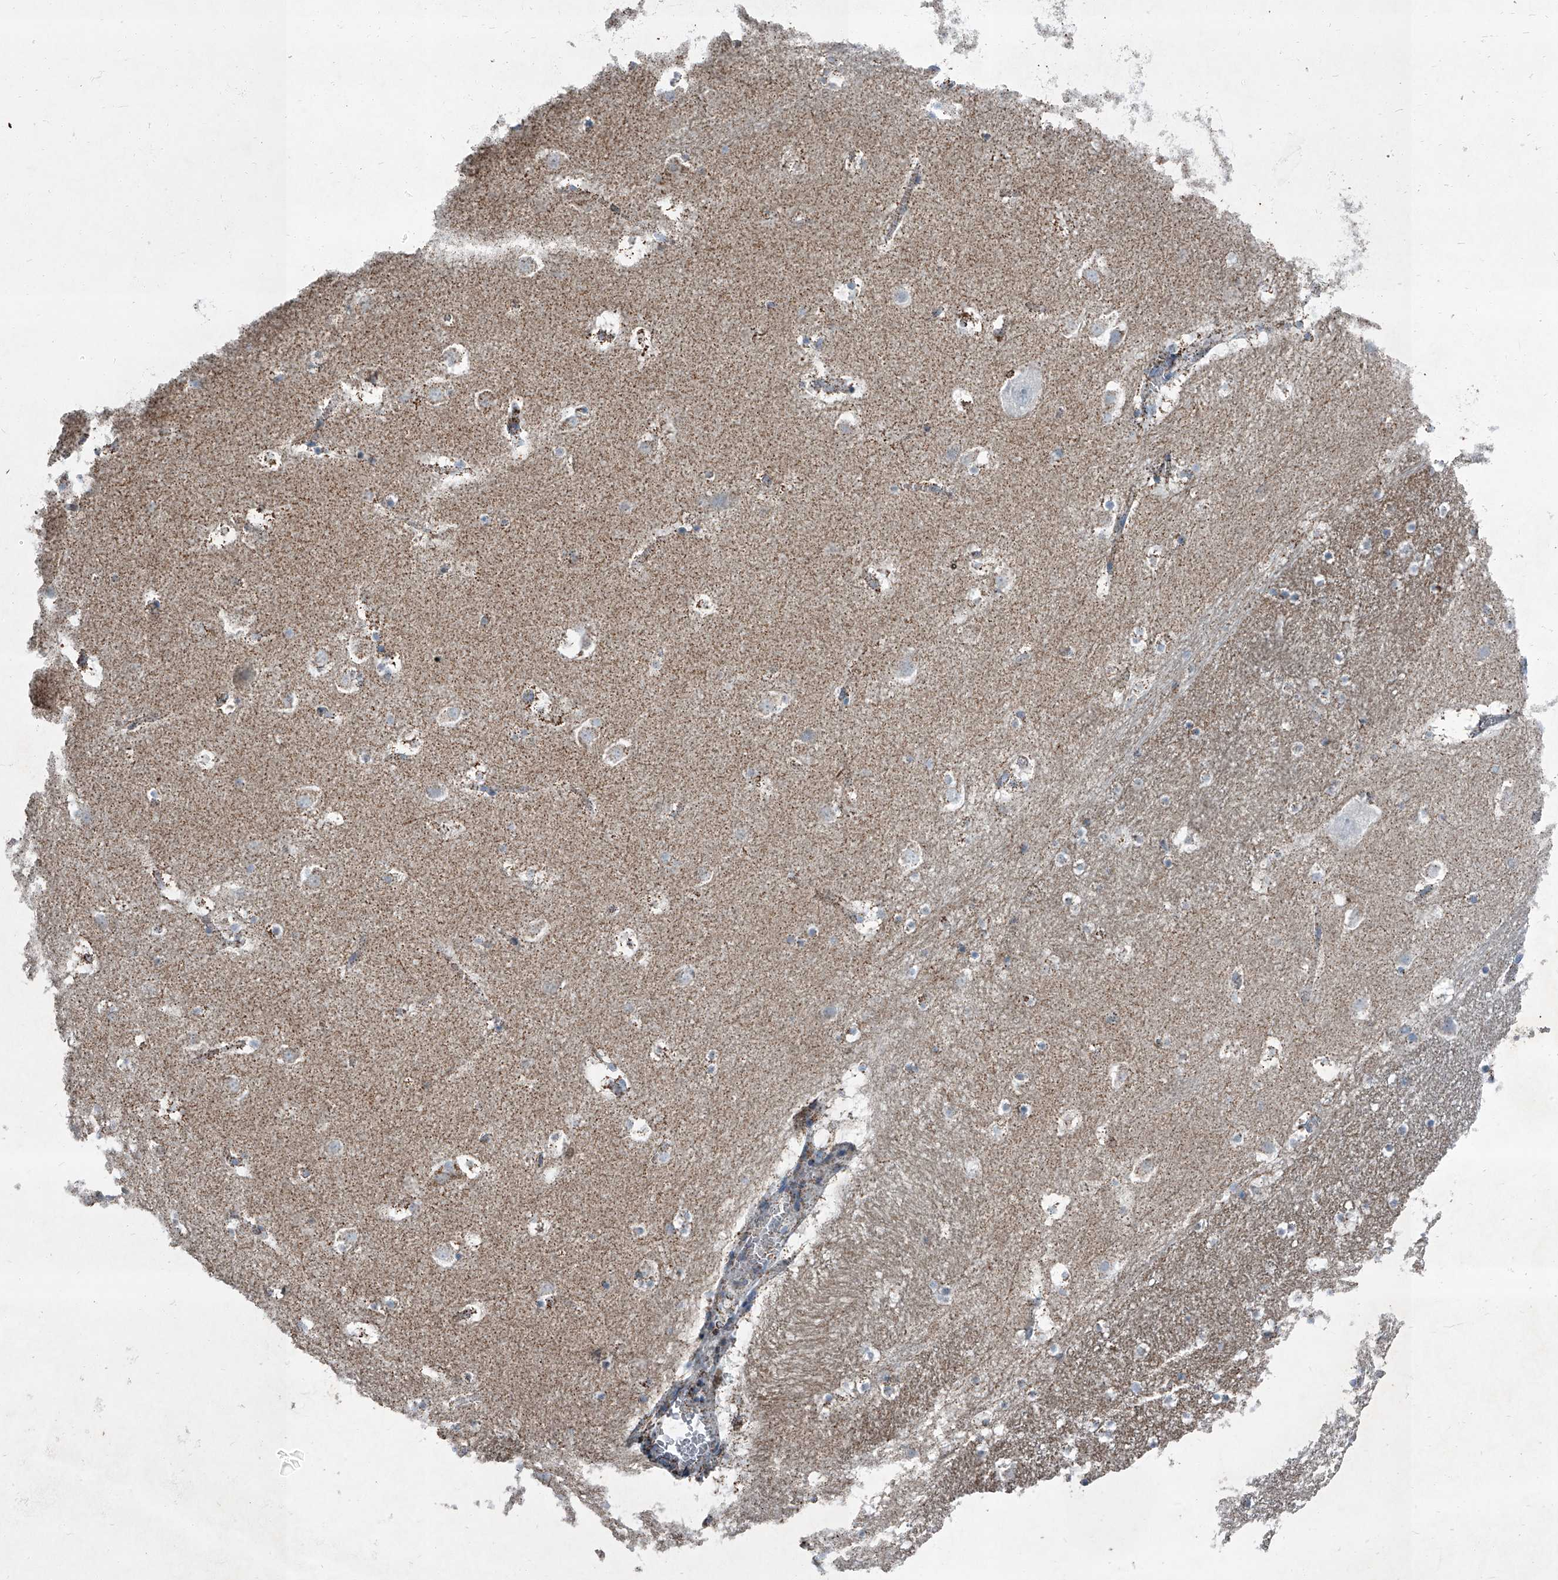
{"staining": {"intensity": "weak", "quantity": "<25%", "location": "cytoplasmic/membranous"}, "tissue": "caudate", "cell_type": "Glial cells", "image_type": "normal", "snomed": [{"axis": "morphology", "description": "Normal tissue, NOS"}, {"axis": "topography", "description": "Lateral ventricle wall"}], "caption": "Glial cells are negative for protein expression in benign human caudate. (DAB immunohistochemistry visualized using brightfield microscopy, high magnification).", "gene": "CHRNA7", "patient": {"sex": "male", "age": 45}}